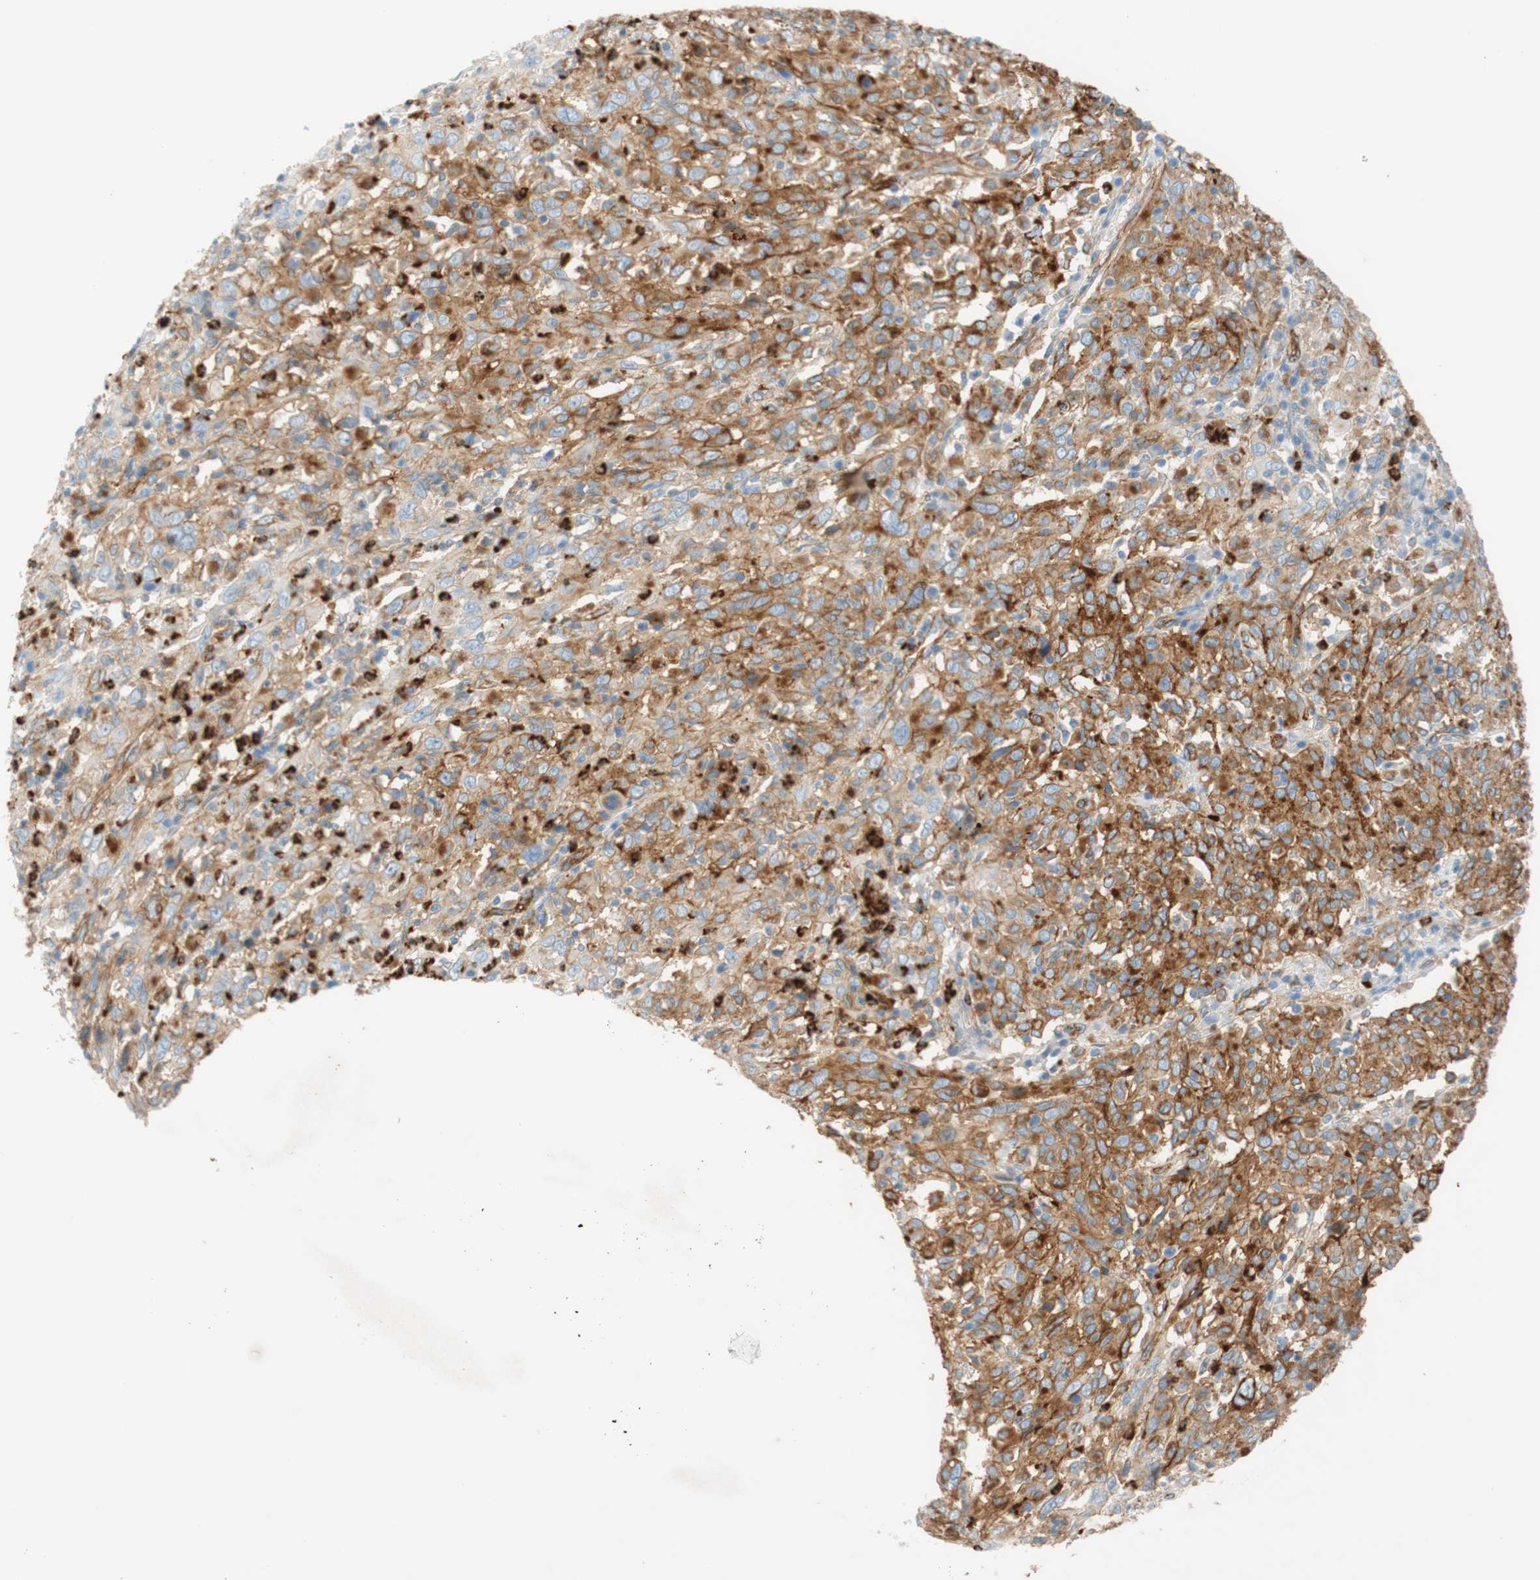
{"staining": {"intensity": "moderate", "quantity": "25%-75%", "location": "cytoplasmic/membranous"}, "tissue": "cervical cancer", "cell_type": "Tumor cells", "image_type": "cancer", "snomed": [{"axis": "morphology", "description": "Squamous cell carcinoma, NOS"}, {"axis": "topography", "description": "Cervix"}], "caption": "Protein expression by immunohistochemistry (IHC) reveals moderate cytoplasmic/membranous expression in about 25%-75% of tumor cells in cervical cancer (squamous cell carcinoma). (Stains: DAB in brown, nuclei in blue, Microscopy: brightfield microscopy at high magnification).", "gene": "STOM", "patient": {"sex": "female", "age": 46}}